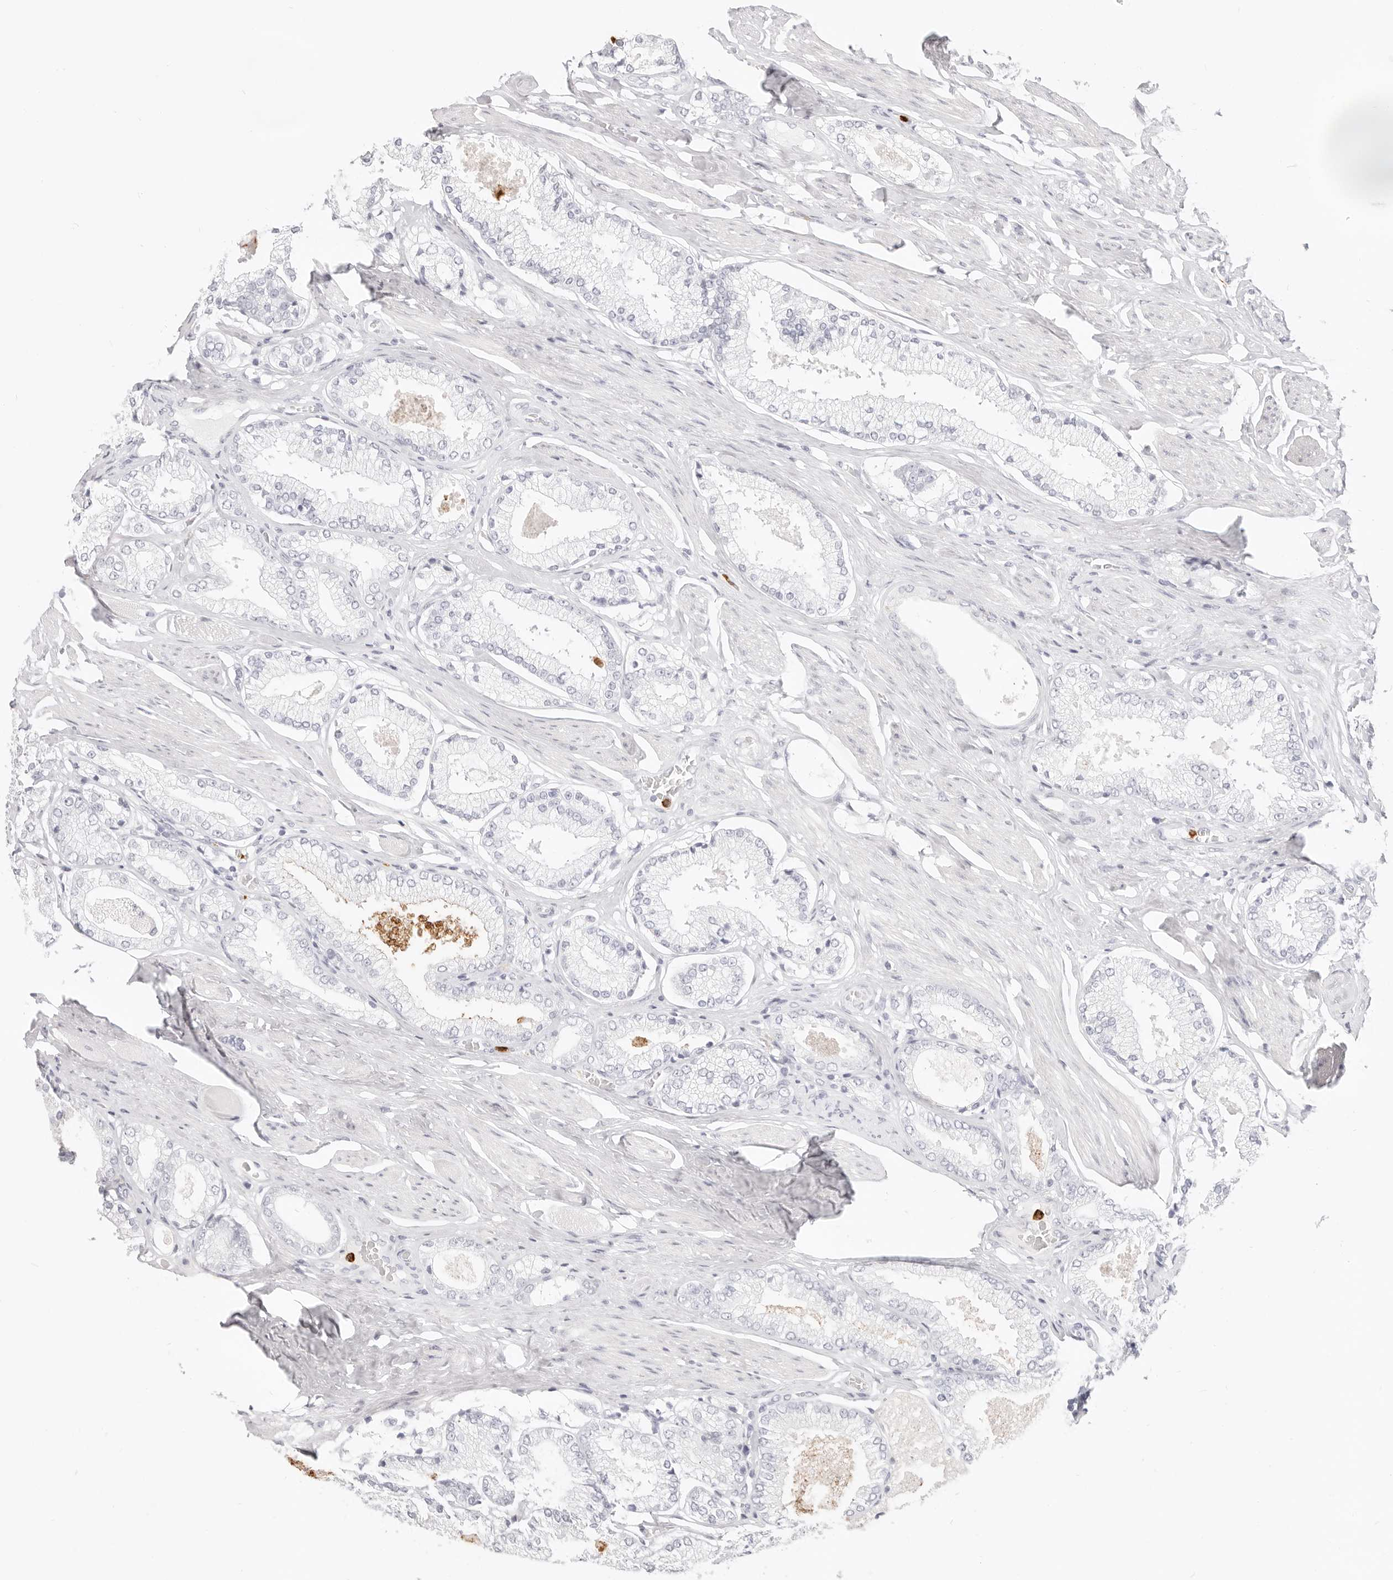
{"staining": {"intensity": "negative", "quantity": "none", "location": "none"}, "tissue": "prostate cancer", "cell_type": "Tumor cells", "image_type": "cancer", "snomed": [{"axis": "morphology", "description": "Adenocarcinoma, Low grade"}, {"axis": "topography", "description": "Prostate"}], "caption": "Immunohistochemical staining of human prostate cancer (adenocarcinoma (low-grade)) reveals no significant expression in tumor cells. The staining is performed using DAB (3,3'-diaminobenzidine) brown chromogen with nuclei counter-stained in using hematoxylin.", "gene": "CAMP", "patient": {"sex": "male", "age": 71}}